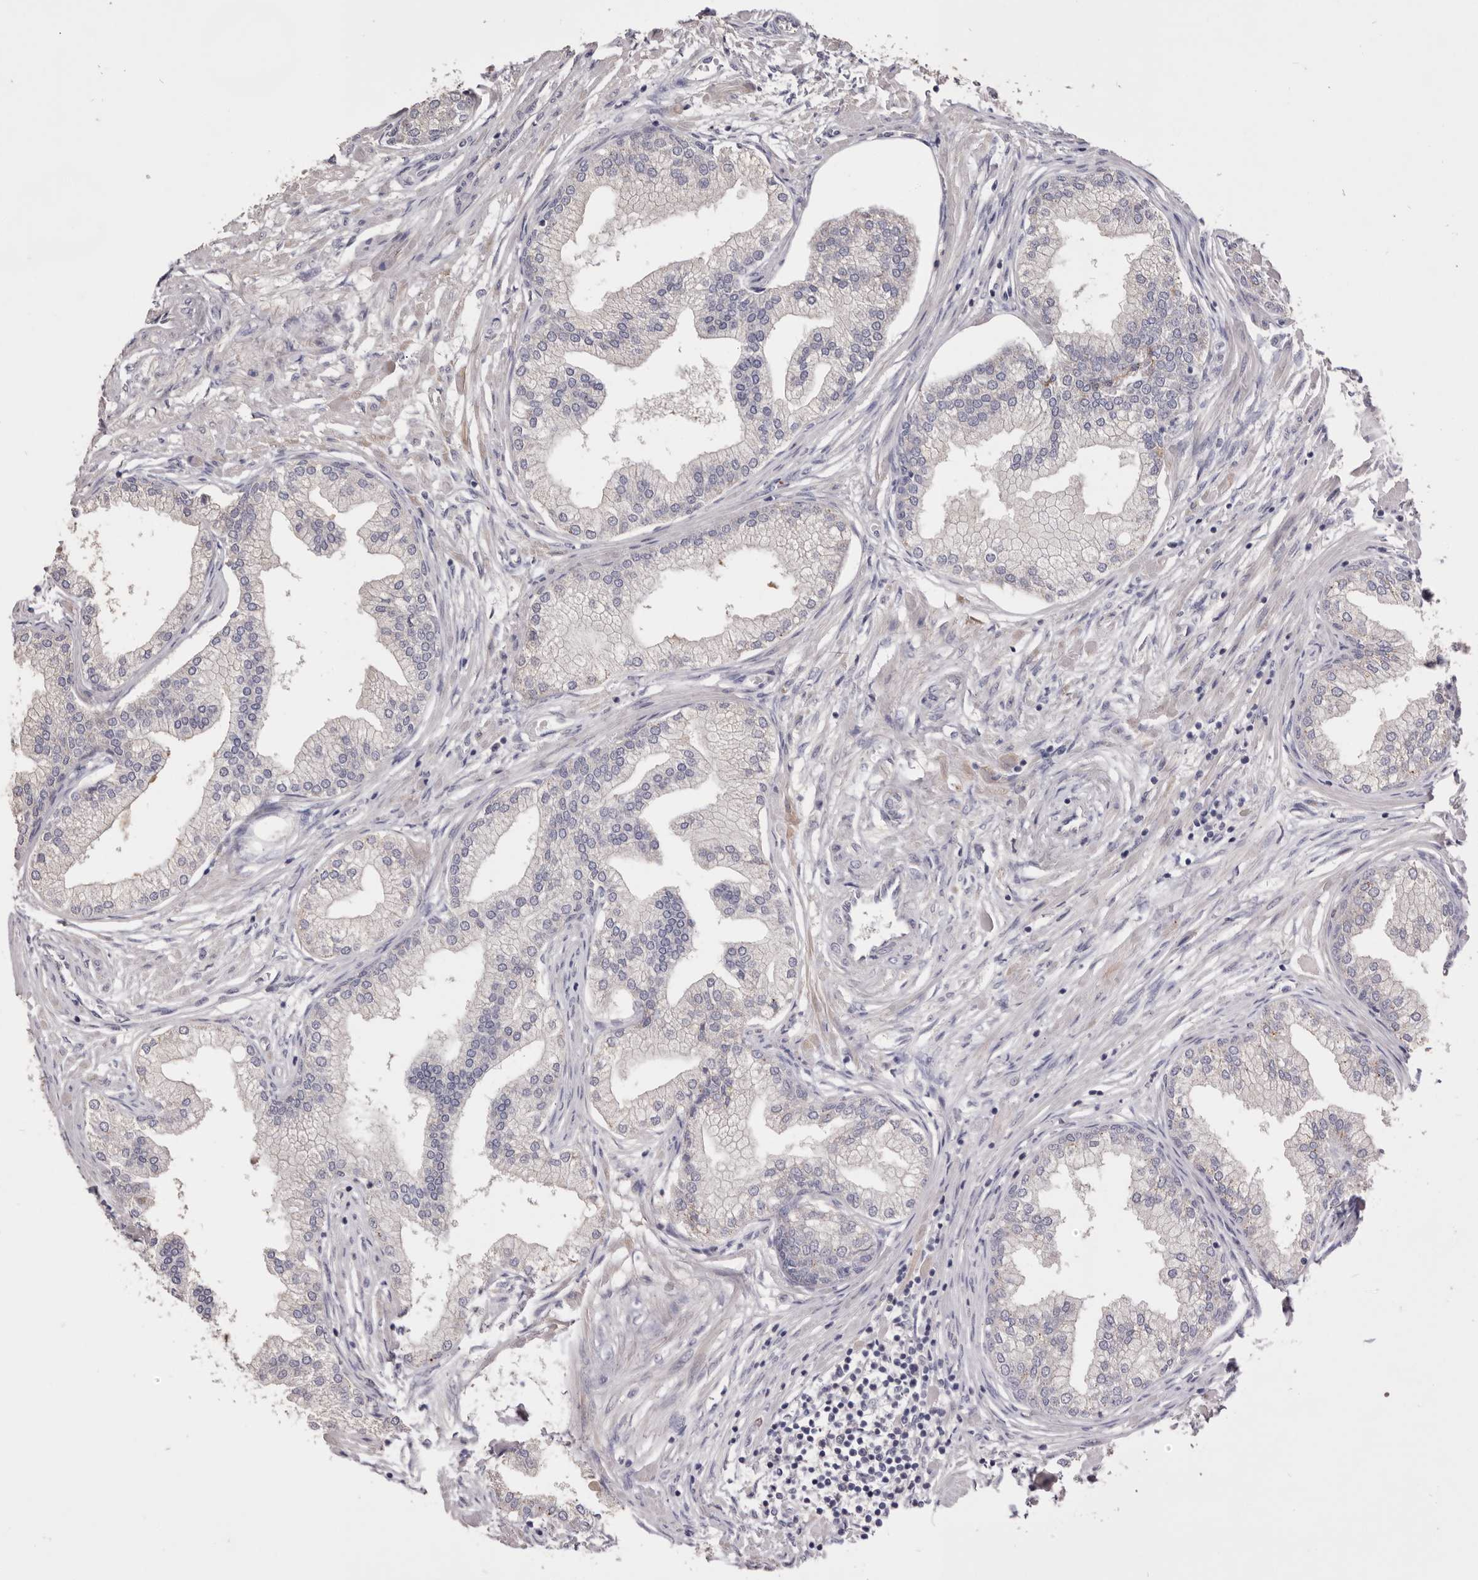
{"staining": {"intensity": "negative", "quantity": "none", "location": "none"}, "tissue": "prostate", "cell_type": "Glandular cells", "image_type": "normal", "snomed": [{"axis": "morphology", "description": "Normal tissue, NOS"}, {"axis": "morphology", "description": "Urothelial carcinoma, Low grade"}, {"axis": "topography", "description": "Urinary bladder"}, {"axis": "topography", "description": "Prostate"}], "caption": "High magnification brightfield microscopy of normal prostate stained with DAB (3,3'-diaminobenzidine) (brown) and counterstained with hematoxylin (blue): glandular cells show no significant staining. Nuclei are stained in blue.", "gene": "HCAR2", "patient": {"sex": "male", "age": 60}}